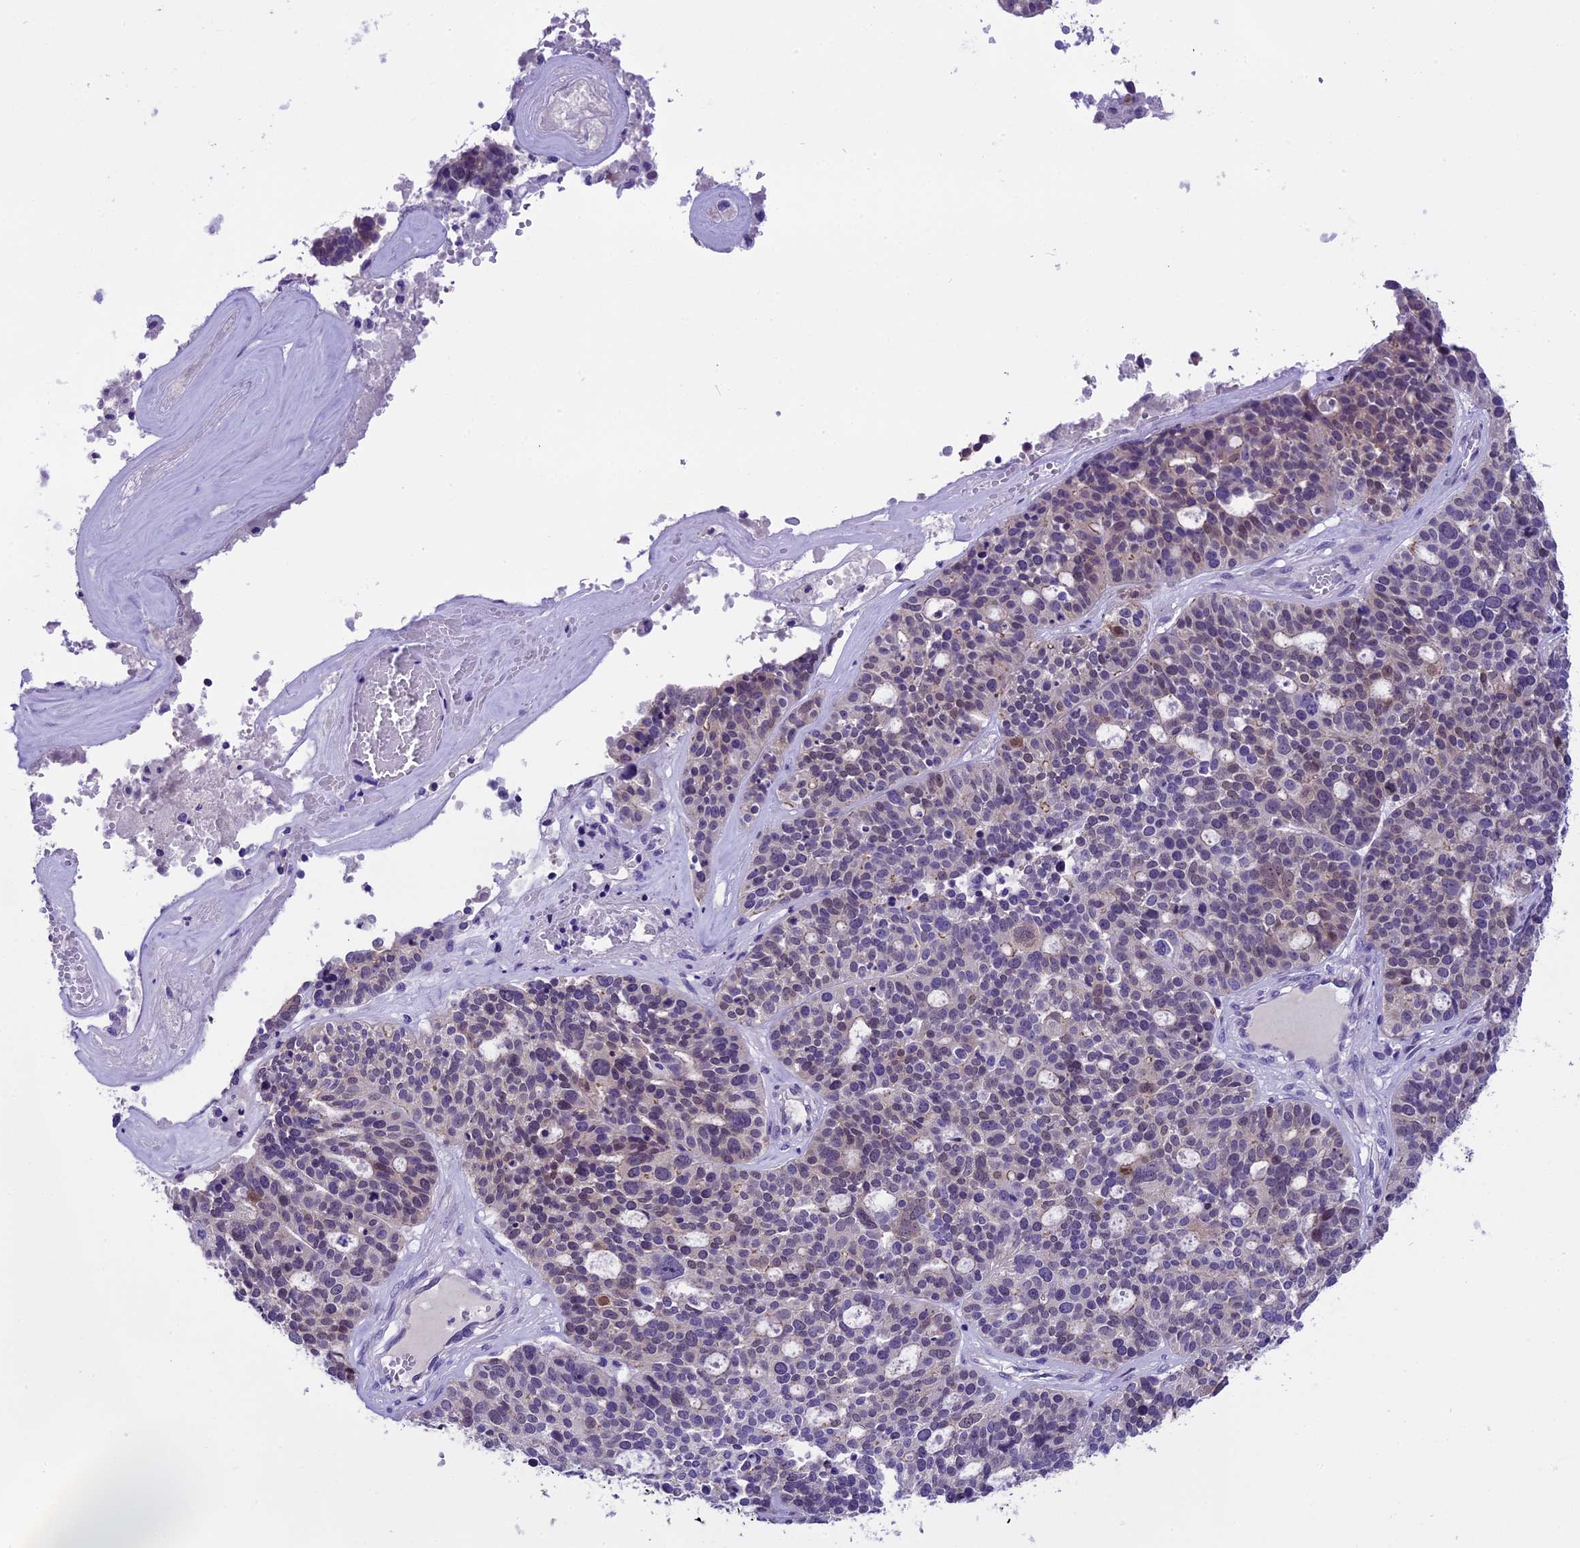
{"staining": {"intensity": "negative", "quantity": "none", "location": "none"}, "tissue": "ovarian cancer", "cell_type": "Tumor cells", "image_type": "cancer", "snomed": [{"axis": "morphology", "description": "Cystadenocarcinoma, serous, NOS"}, {"axis": "topography", "description": "Ovary"}], "caption": "Protein analysis of serous cystadenocarcinoma (ovarian) shows no significant staining in tumor cells.", "gene": "PRR15", "patient": {"sex": "female", "age": 59}}